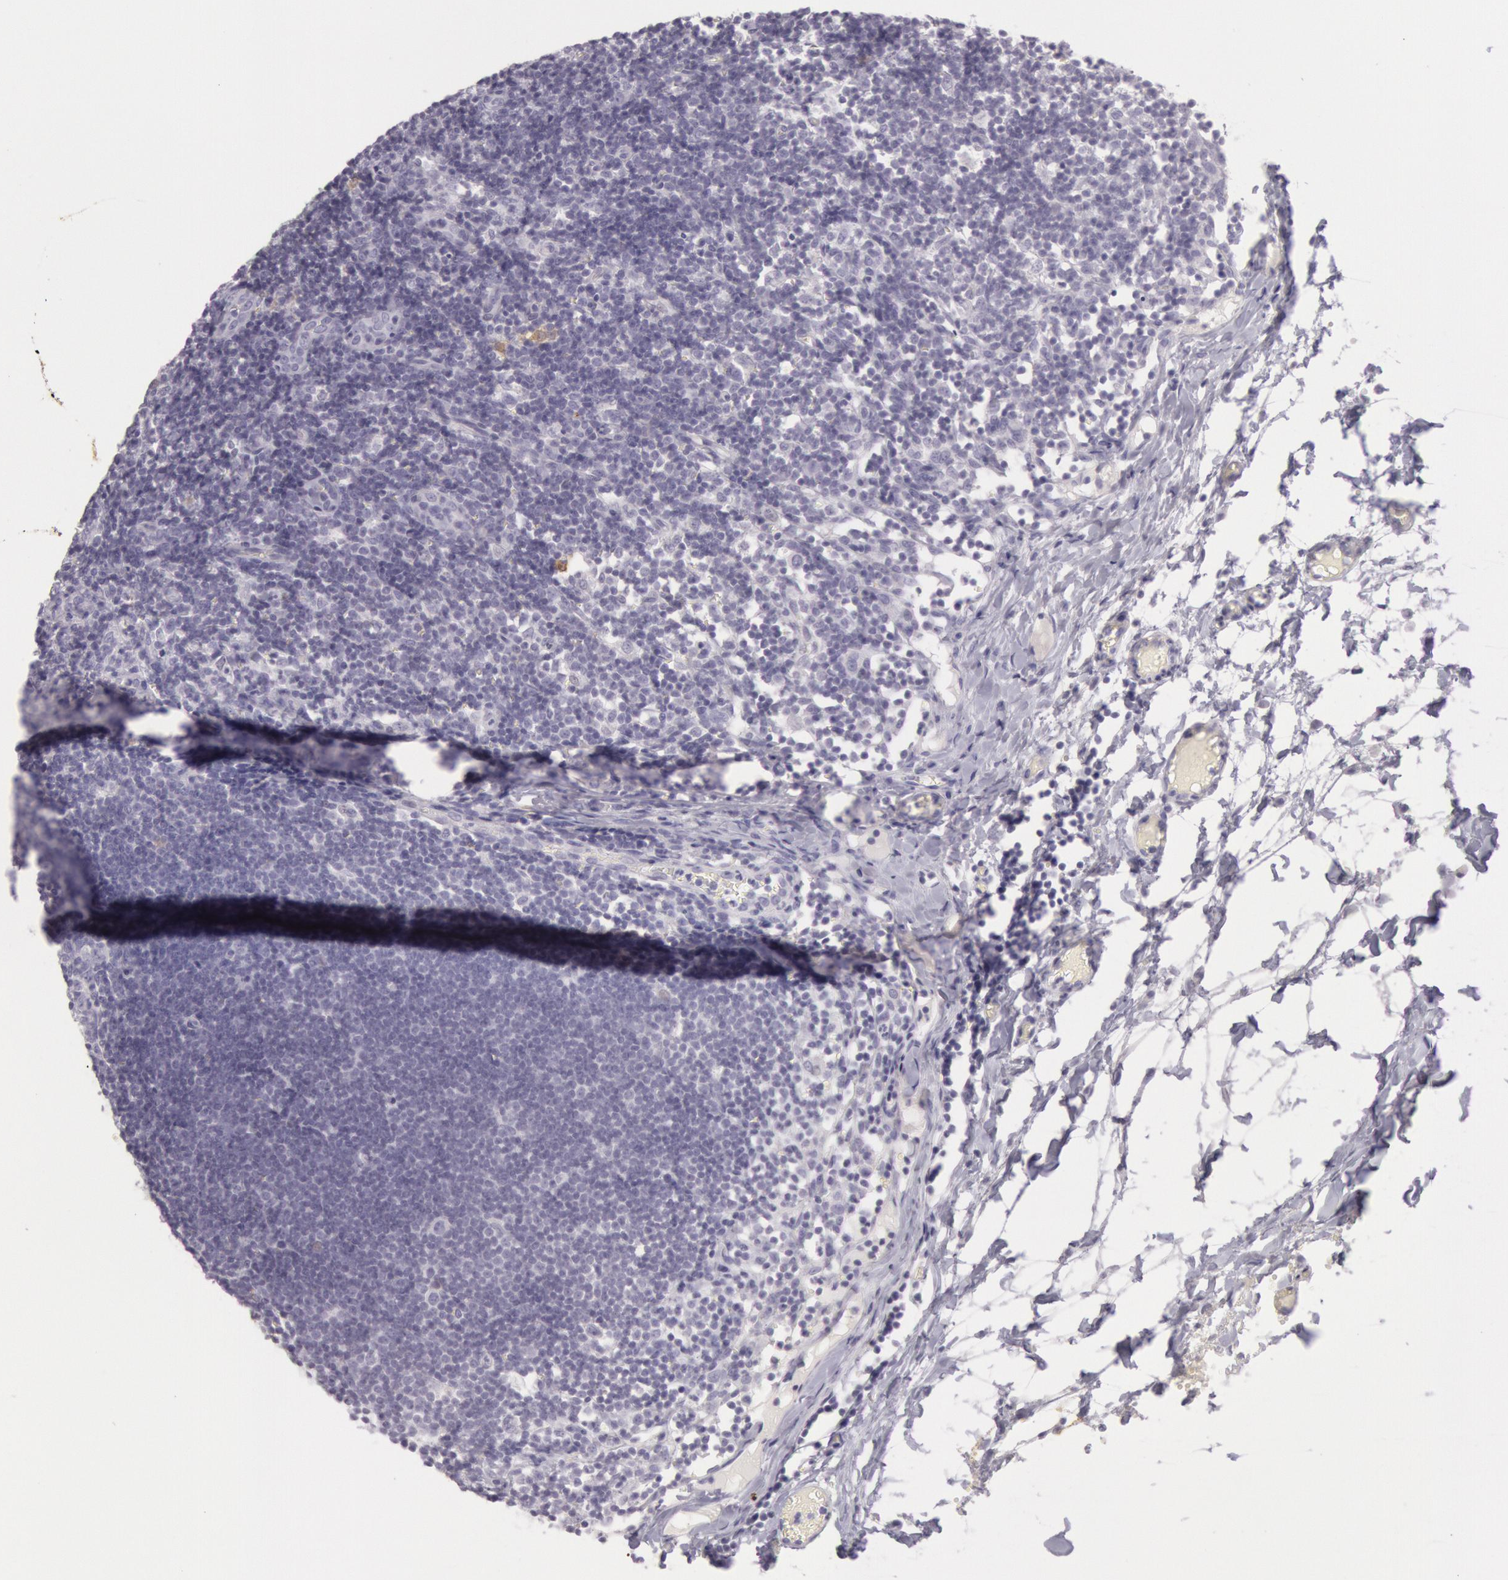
{"staining": {"intensity": "negative", "quantity": "none", "location": "none"}, "tissue": "lymph node", "cell_type": "Germinal center cells", "image_type": "normal", "snomed": [{"axis": "morphology", "description": "Normal tissue, NOS"}, {"axis": "morphology", "description": "Inflammation, NOS"}, {"axis": "topography", "description": "Lymph node"}, {"axis": "topography", "description": "Salivary gland"}], "caption": "High magnification brightfield microscopy of normal lymph node stained with DAB (3,3'-diaminobenzidine) (brown) and counterstained with hematoxylin (blue): germinal center cells show no significant staining.", "gene": "CKB", "patient": {"sex": "male", "age": 3}}